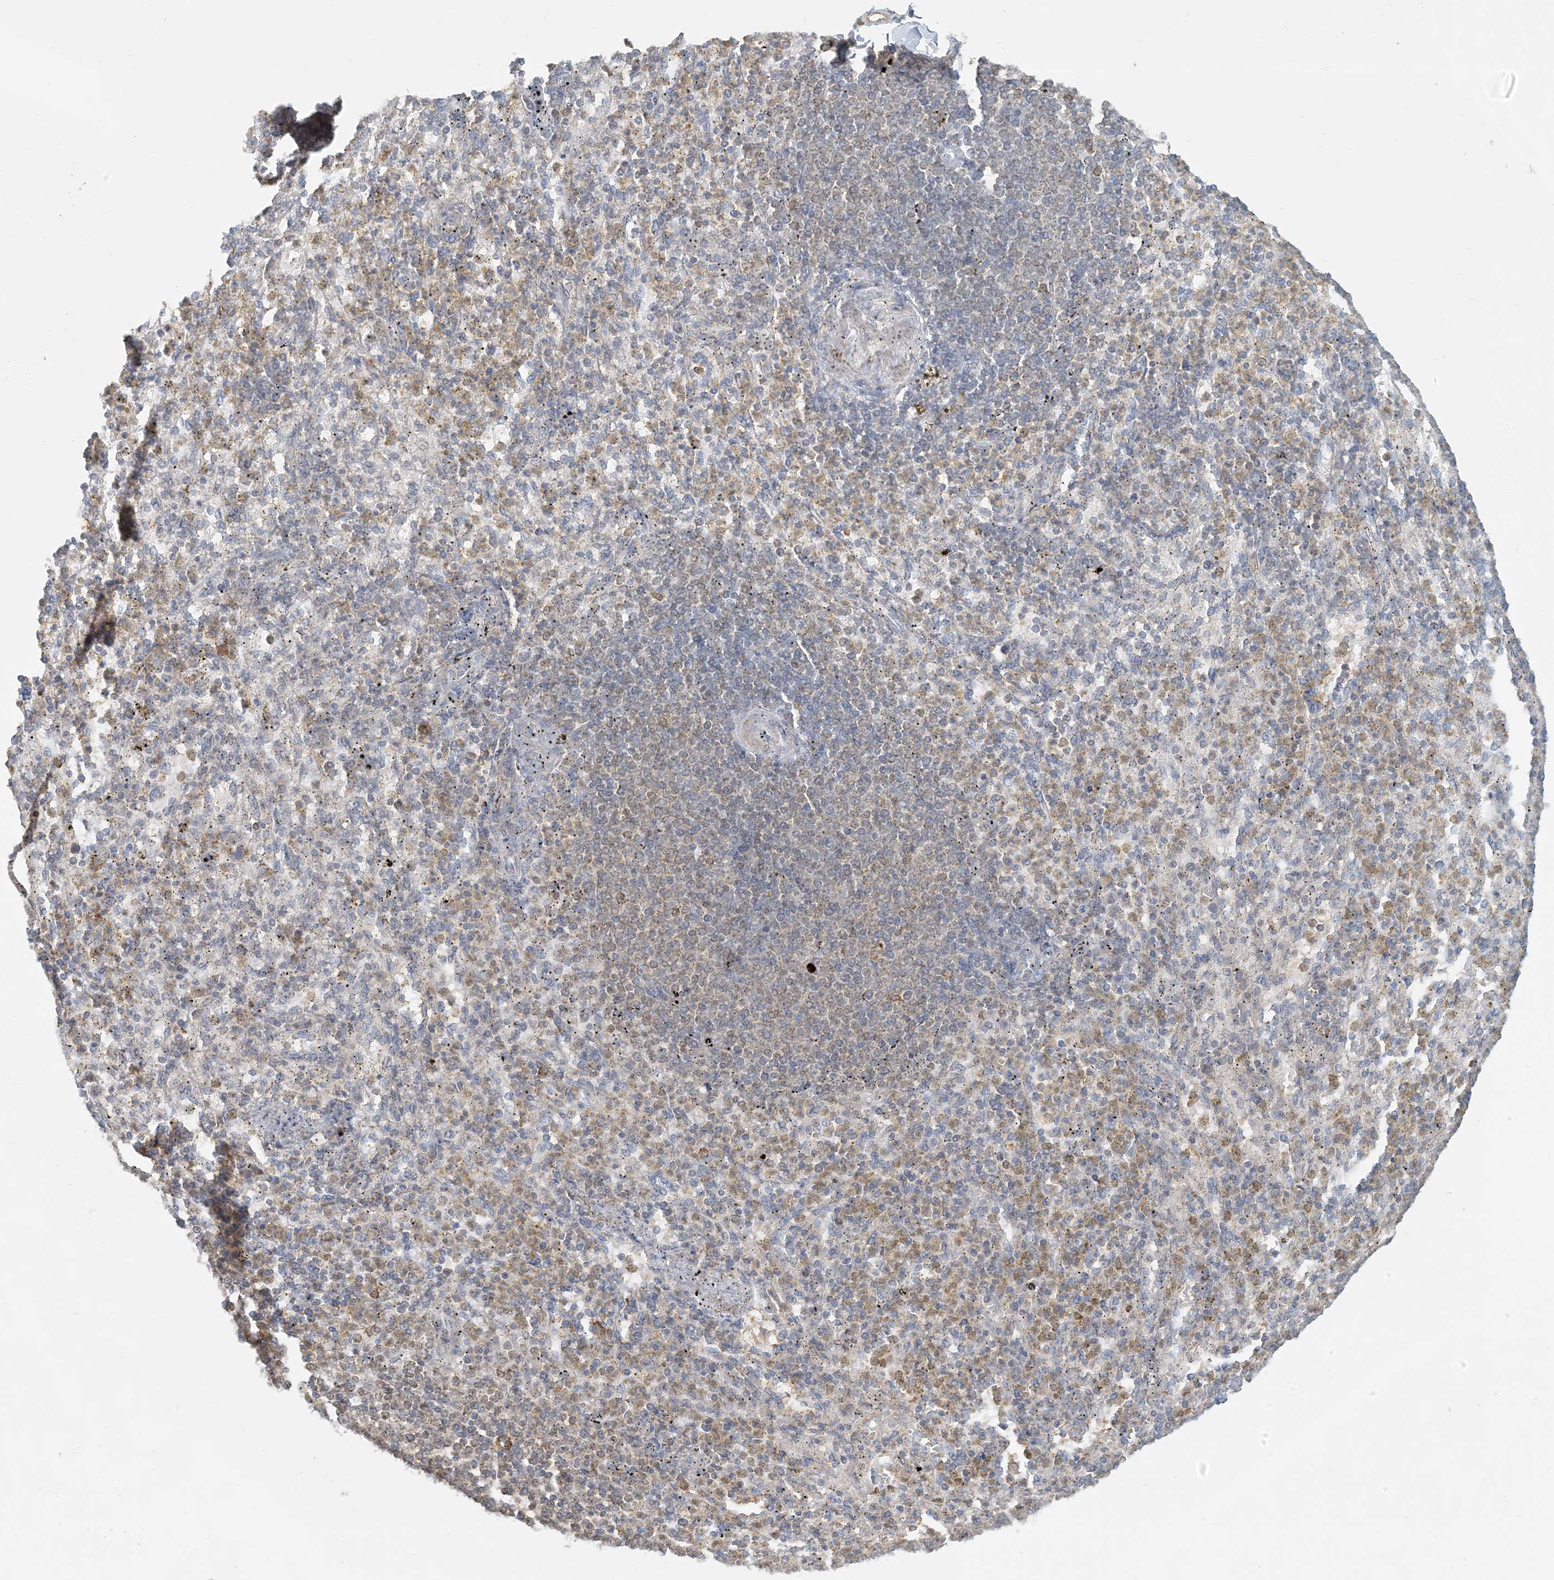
{"staining": {"intensity": "weak", "quantity": "25%-75%", "location": "cytoplasmic/membranous"}, "tissue": "spleen", "cell_type": "Cells in red pulp", "image_type": "normal", "snomed": [{"axis": "morphology", "description": "Normal tissue, NOS"}, {"axis": "topography", "description": "Spleen"}], "caption": "Weak cytoplasmic/membranous protein staining is appreciated in approximately 25%-75% of cells in red pulp in spleen.", "gene": "HACL1", "patient": {"sex": "female", "age": 74}}